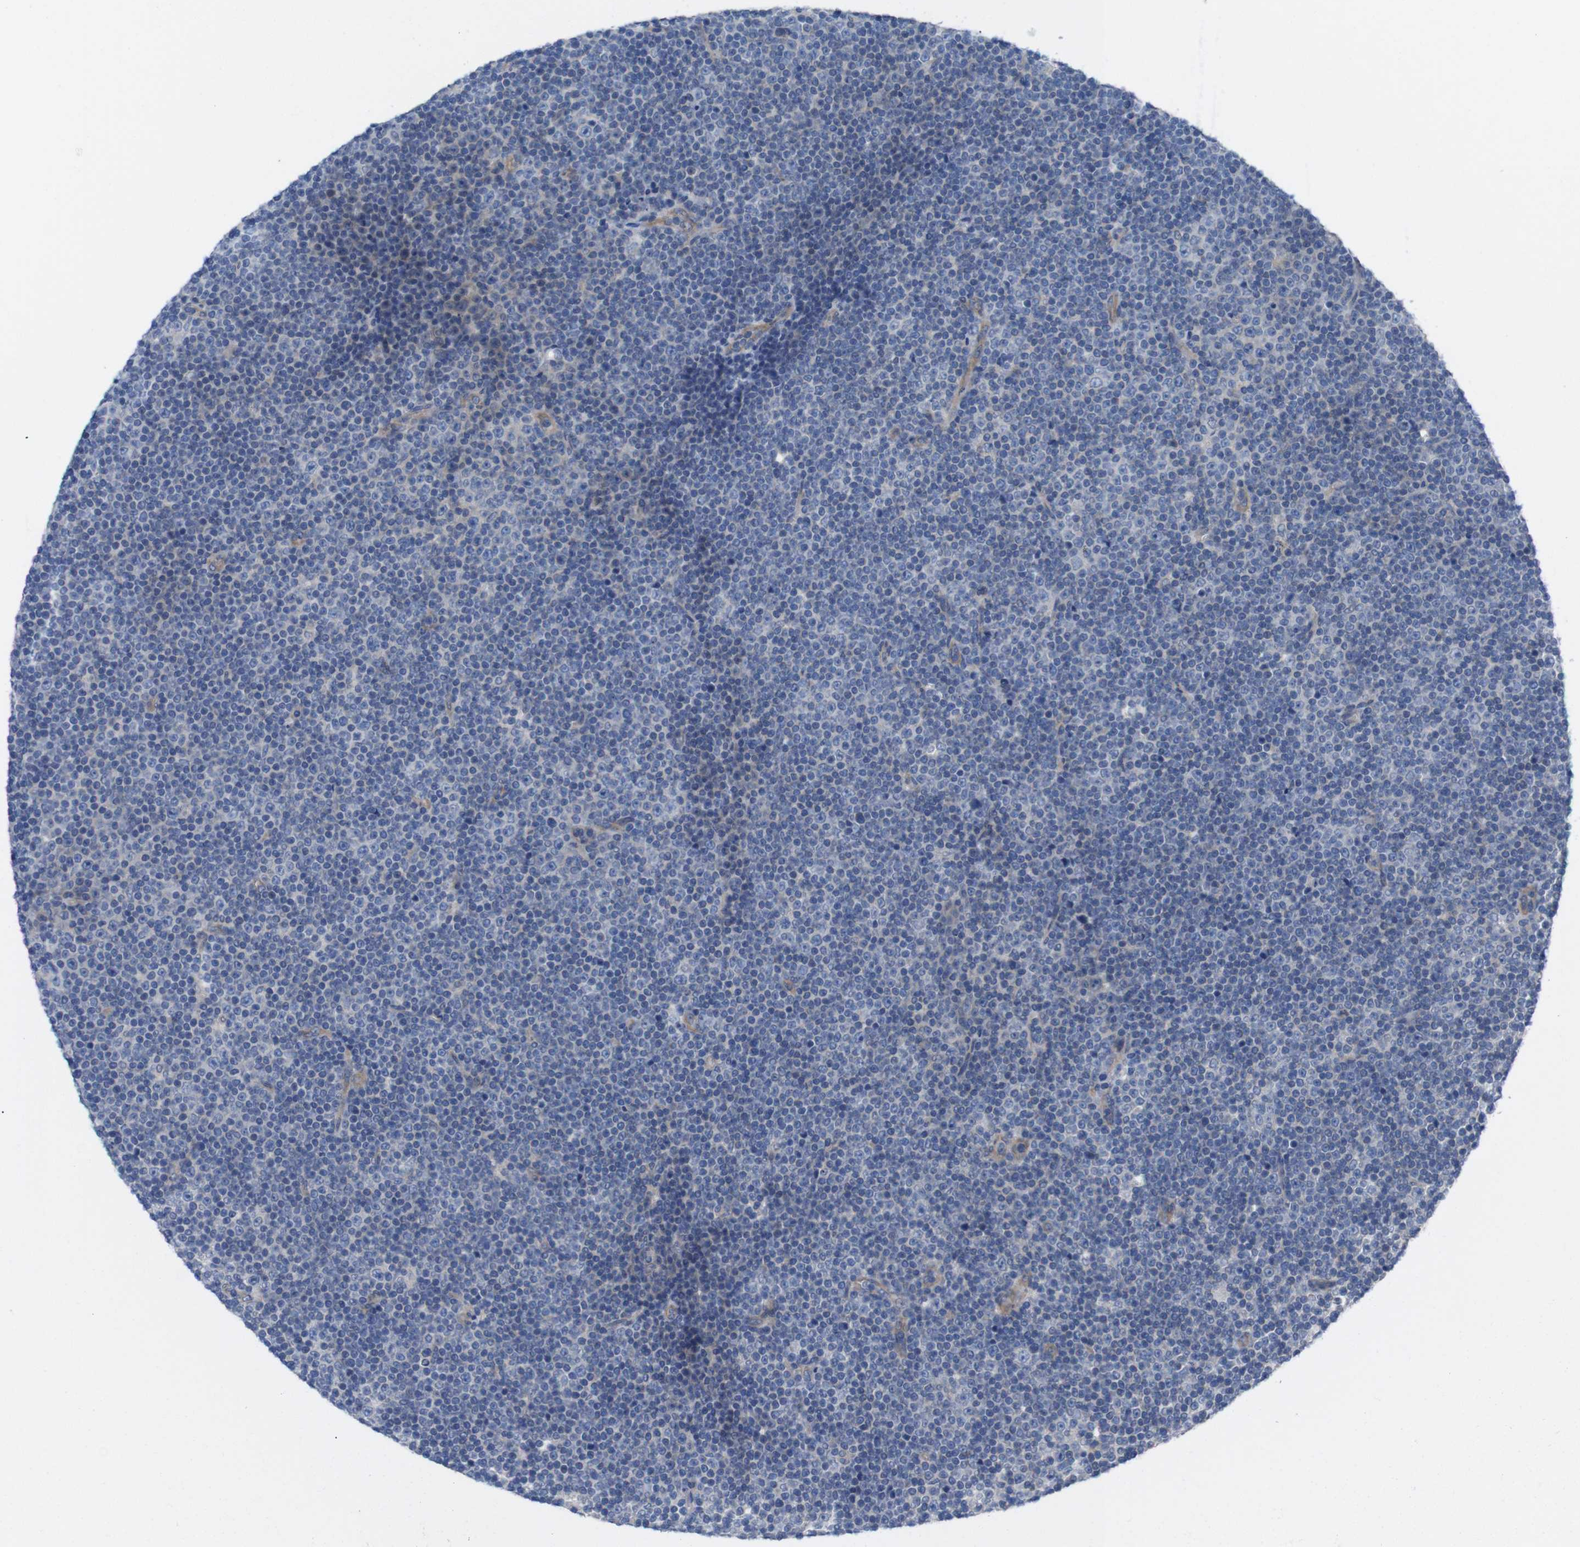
{"staining": {"intensity": "negative", "quantity": "none", "location": "none"}, "tissue": "lymphoma", "cell_type": "Tumor cells", "image_type": "cancer", "snomed": [{"axis": "morphology", "description": "Malignant lymphoma, non-Hodgkin's type, Low grade"}, {"axis": "topography", "description": "Lymph node"}], "caption": "Tumor cells show no significant staining in lymphoma.", "gene": "USH1C", "patient": {"sex": "female", "age": 67}}